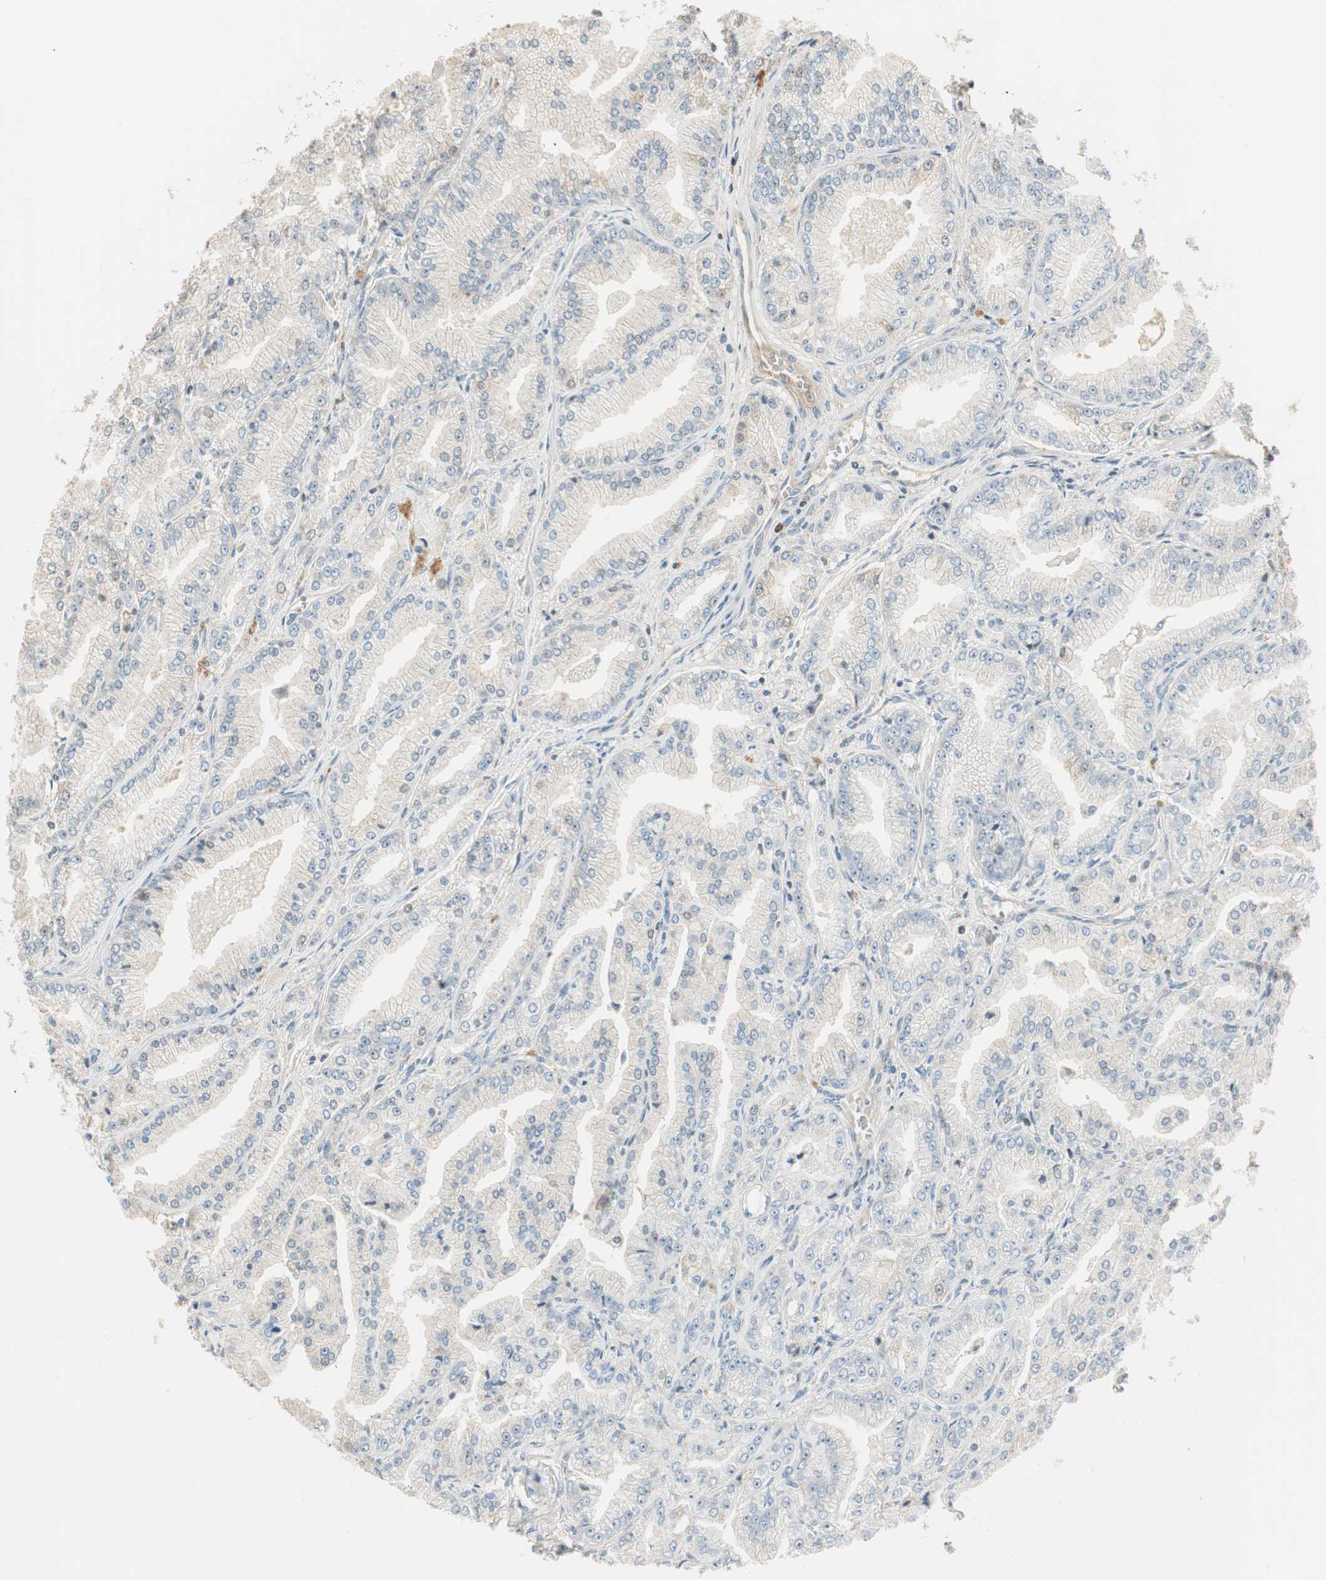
{"staining": {"intensity": "negative", "quantity": "none", "location": "none"}, "tissue": "prostate cancer", "cell_type": "Tumor cells", "image_type": "cancer", "snomed": [{"axis": "morphology", "description": "Adenocarcinoma, High grade"}, {"axis": "topography", "description": "Prostate"}], "caption": "Immunohistochemistry (IHC) micrograph of human prostate high-grade adenocarcinoma stained for a protein (brown), which displays no staining in tumor cells. Brightfield microscopy of immunohistochemistry (IHC) stained with DAB (3,3'-diaminobenzidine) (brown) and hematoxylin (blue), captured at high magnification.", "gene": "RUNX2", "patient": {"sex": "male", "age": 61}}